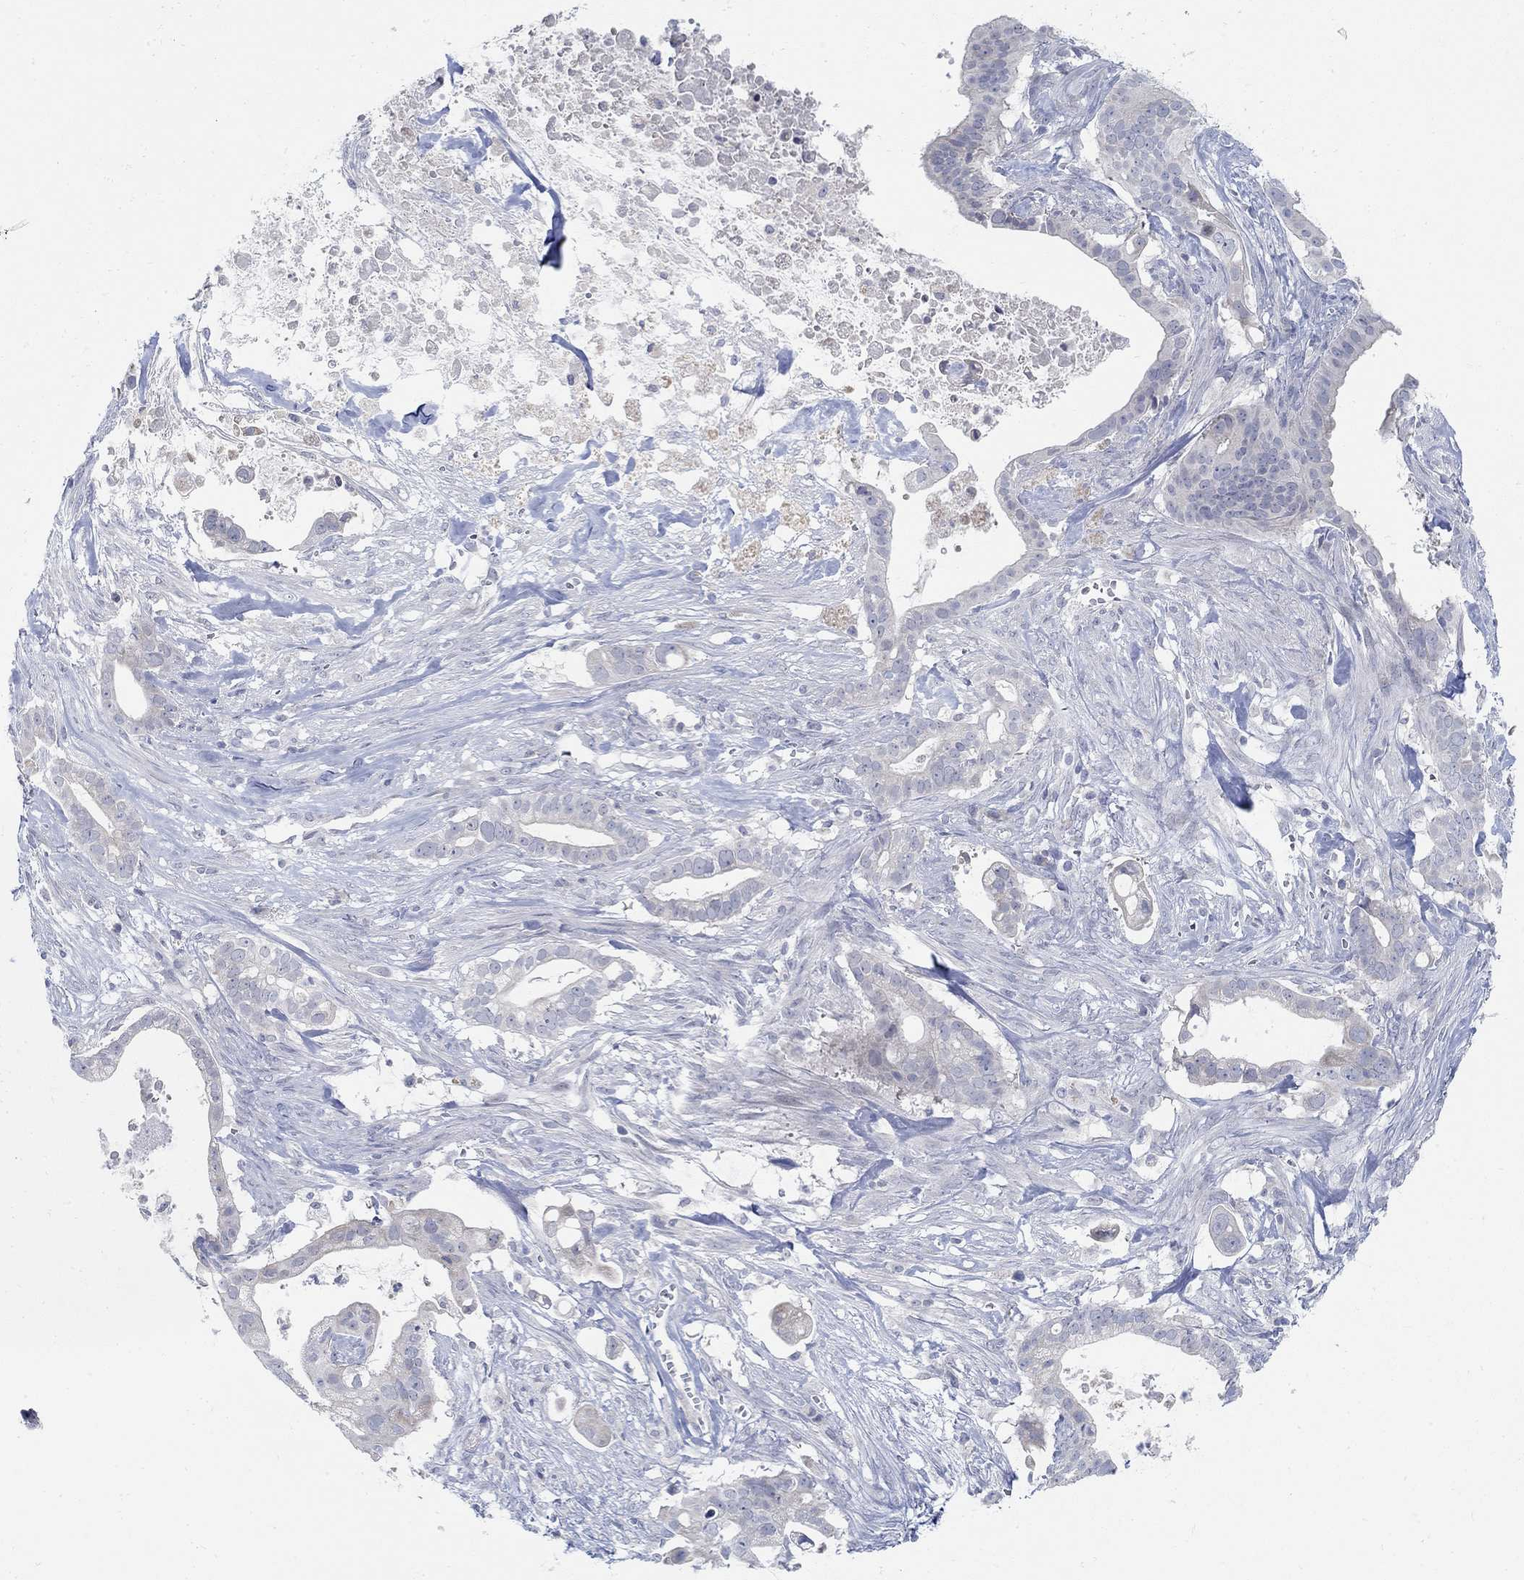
{"staining": {"intensity": "negative", "quantity": "none", "location": "none"}, "tissue": "pancreatic cancer", "cell_type": "Tumor cells", "image_type": "cancer", "snomed": [{"axis": "morphology", "description": "Adenocarcinoma, NOS"}, {"axis": "topography", "description": "Pancreas"}], "caption": "Human pancreatic cancer (adenocarcinoma) stained for a protein using immunohistochemistry reveals no positivity in tumor cells.", "gene": "ANO7", "patient": {"sex": "male", "age": 61}}